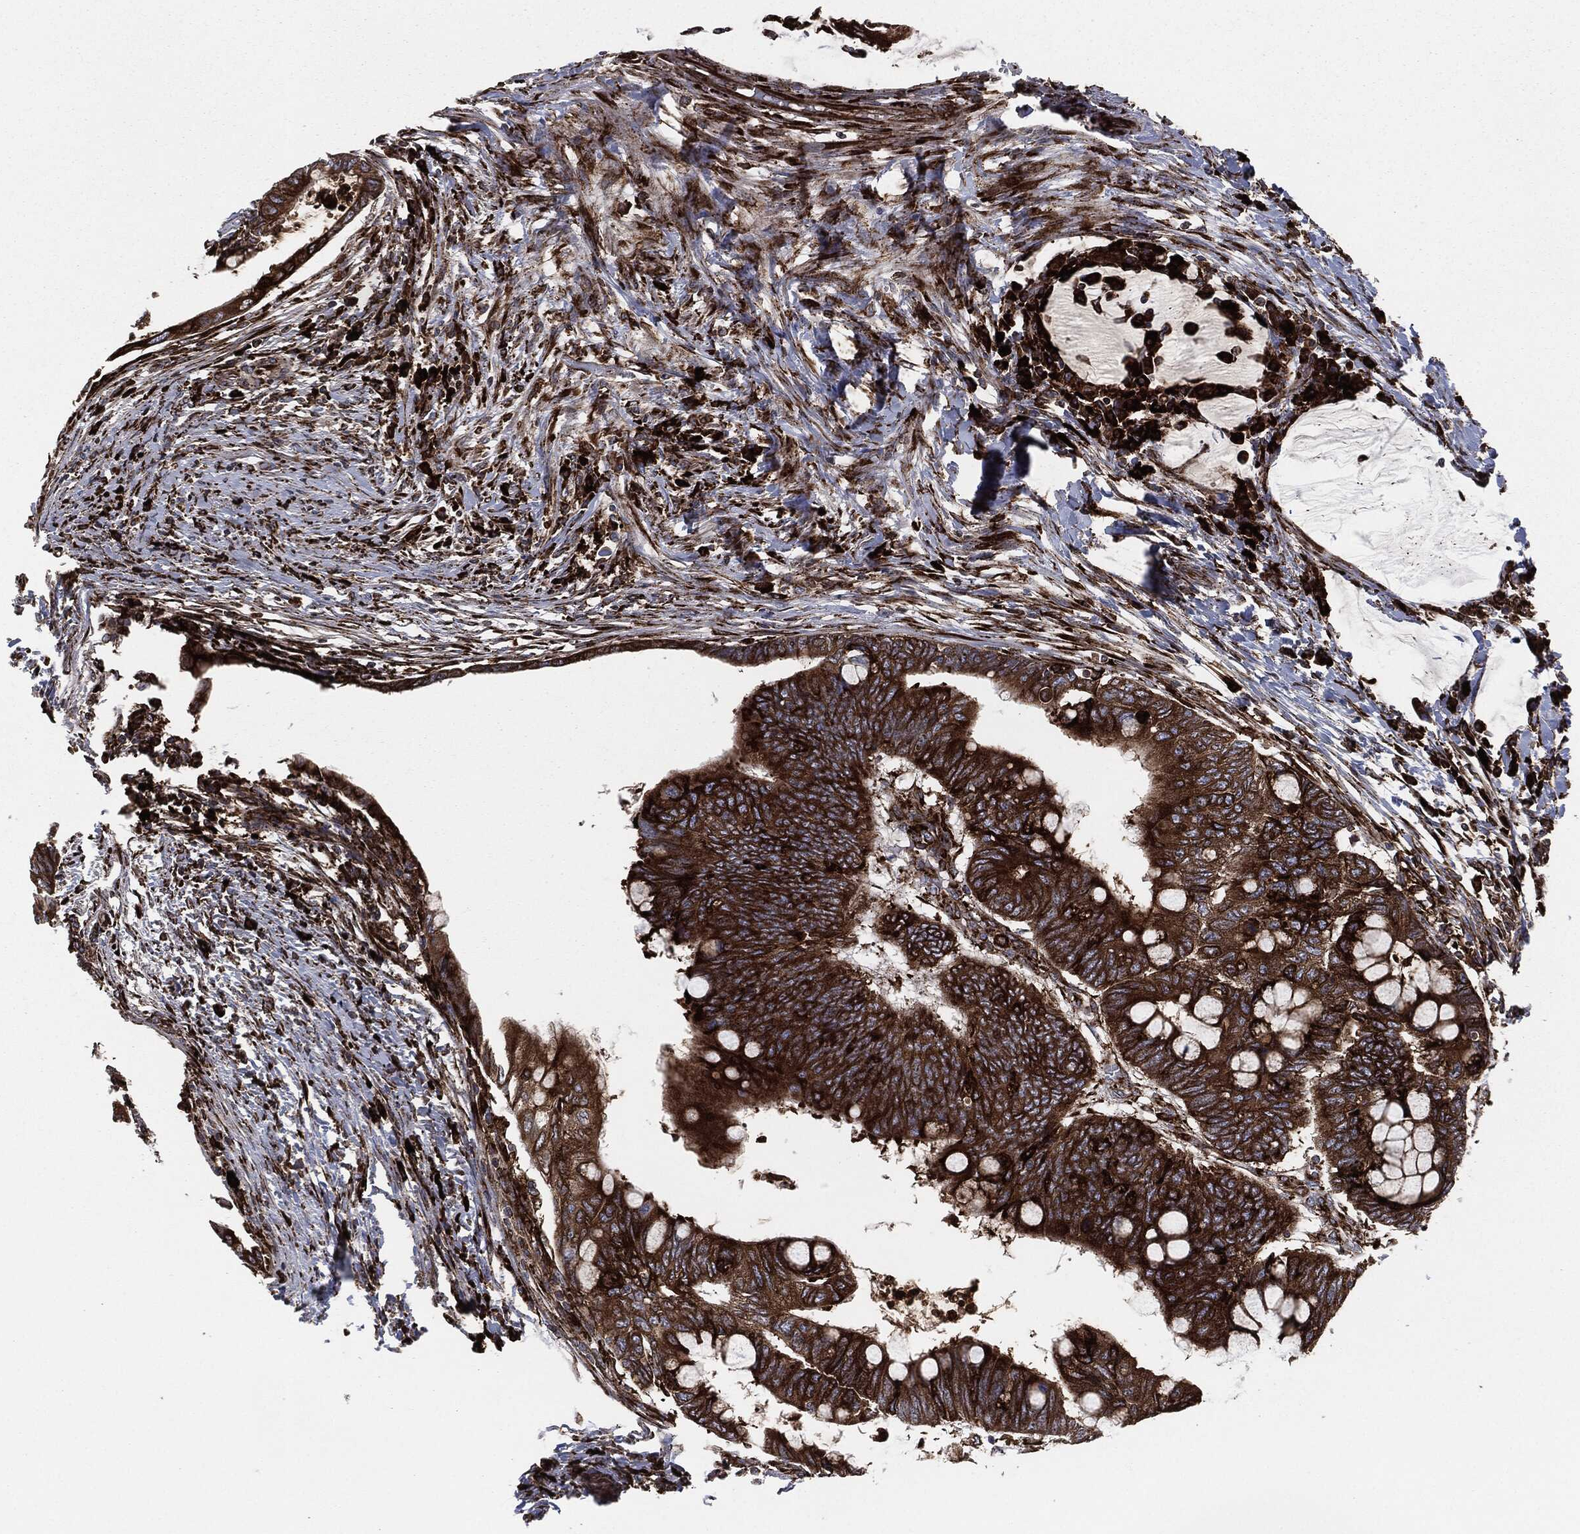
{"staining": {"intensity": "strong", "quantity": ">75%", "location": "cytoplasmic/membranous"}, "tissue": "colorectal cancer", "cell_type": "Tumor cells", "image_type": "cancer", "snomed": [{"axis": "morphology", "description": "Normal tissue, NOS"}, {"axis": "morphology", "description": "Adenocarcinoma, NOS"}, {"axis": "topography", "description": "Rectum"}, {"axis": "topography", "description": "Peripheral nerve tissue"}], "caption": "Tumor cells reveal strong cytoplasmic/membranous expression in approximately >75% of cells in adenocarcinoma (colorectal). (Stains: DAB (3,3'-diaminobenzidine) in brown, nuclei in blue, Microscopy: brightfield microscopy at high magnification).", "gene": "CALR", "patient": {"sex": "male", "age": 92}}